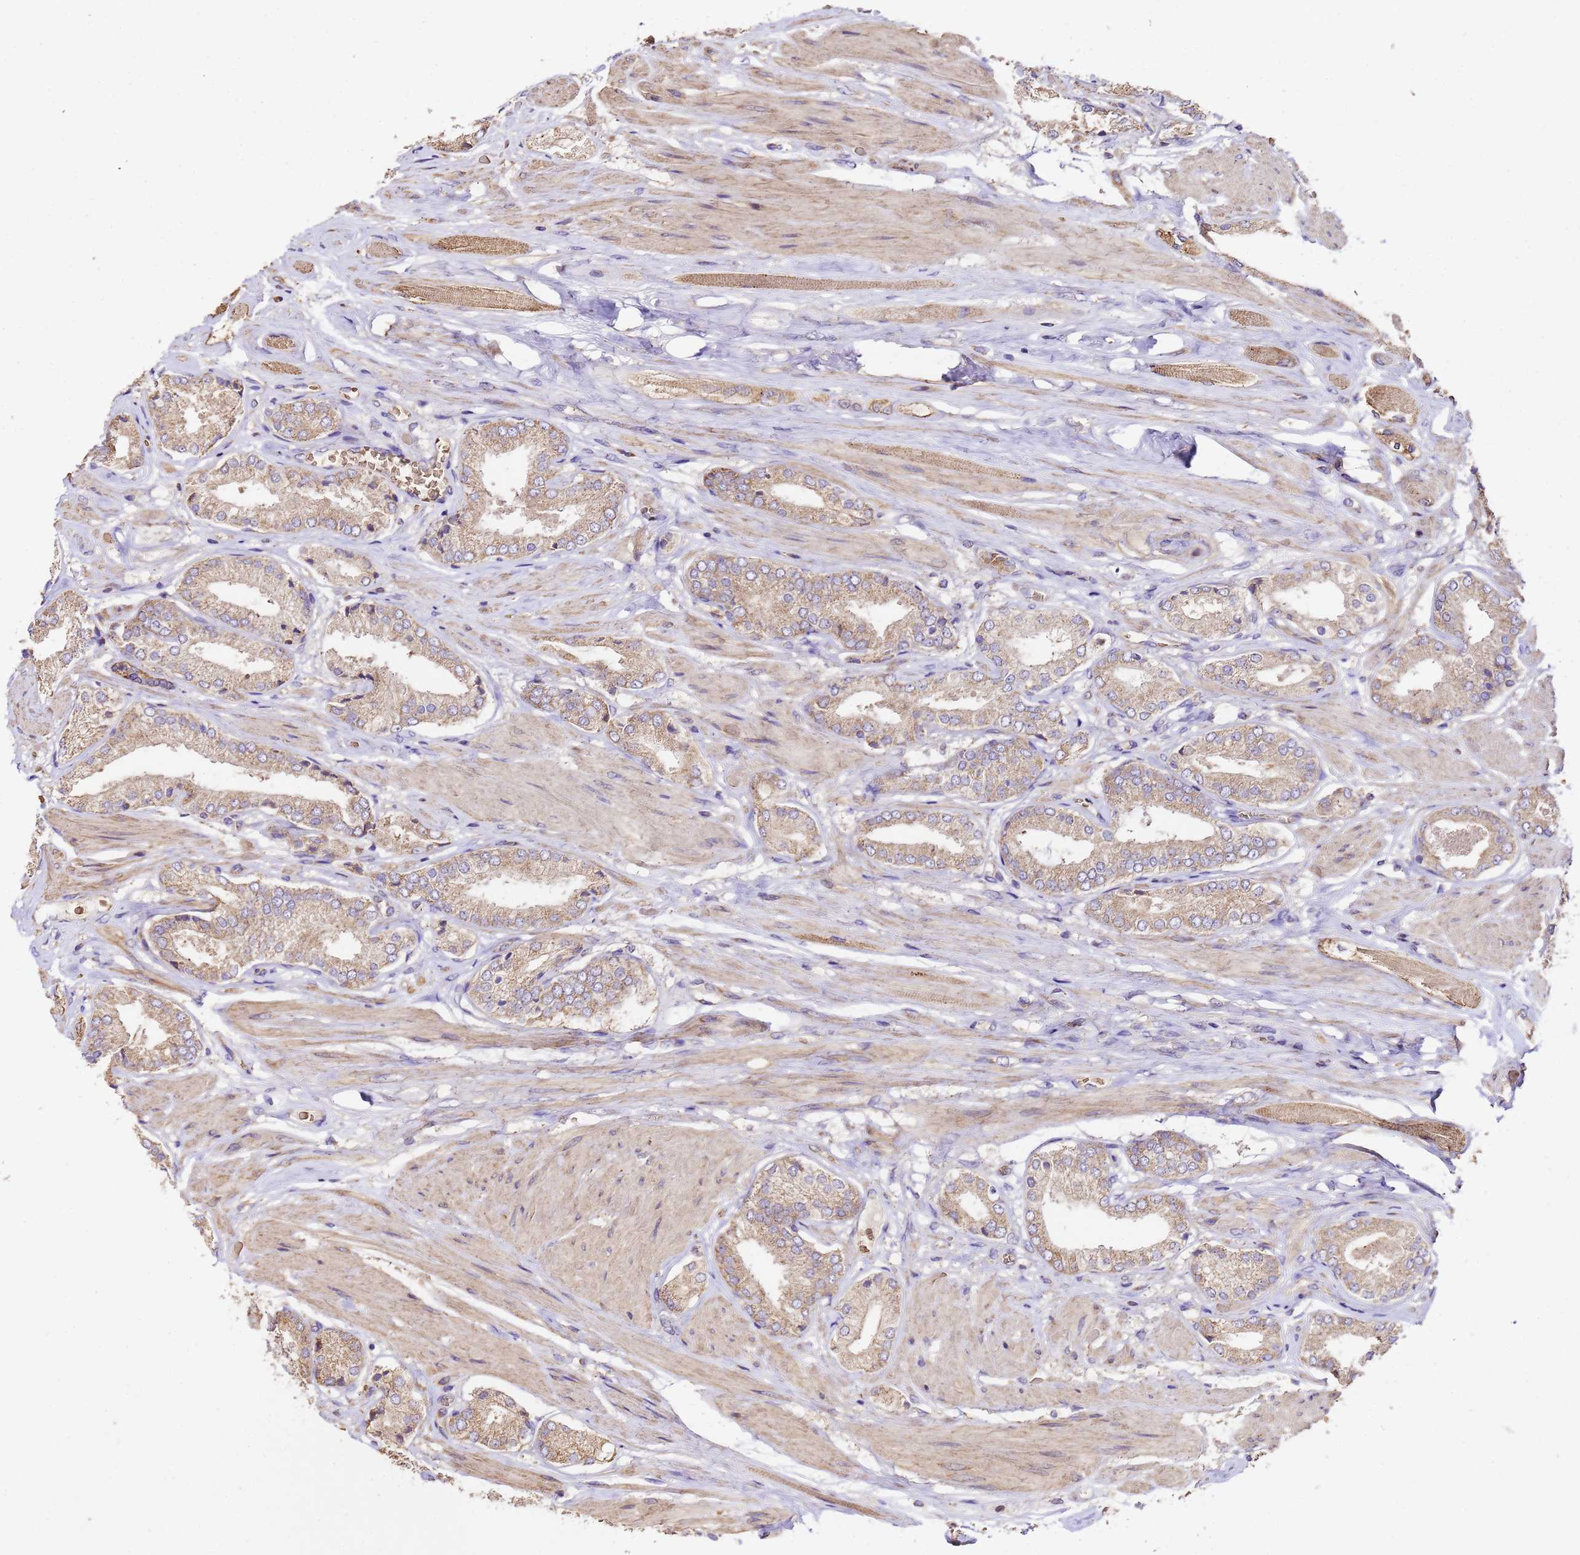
{"staining": {"intensity": "moderate", "quantity": ">75%", "location": "cytoplasmic/membranous"}, "tissue": "prostate cancer", "cell_type": "Tumor cells", "image_type": "cancer", "snomed": [{"axis": "morphology", "description": "Adenocarcinoma, High grade"}, {"axis": "topography", "description": "Prostate and seminal vesicle, NOS"}], "caption": "IHC (DAB (3,3'-diaminobenzidine)) staining of human prostate adenocarcinoma (high-grade) demonstrates moderate cytoplasmic/membranous protein positivity in about >75% of tumor cells.", "gene": "LRRIQ1", "patient": {"sex": "male", "age": 64}}